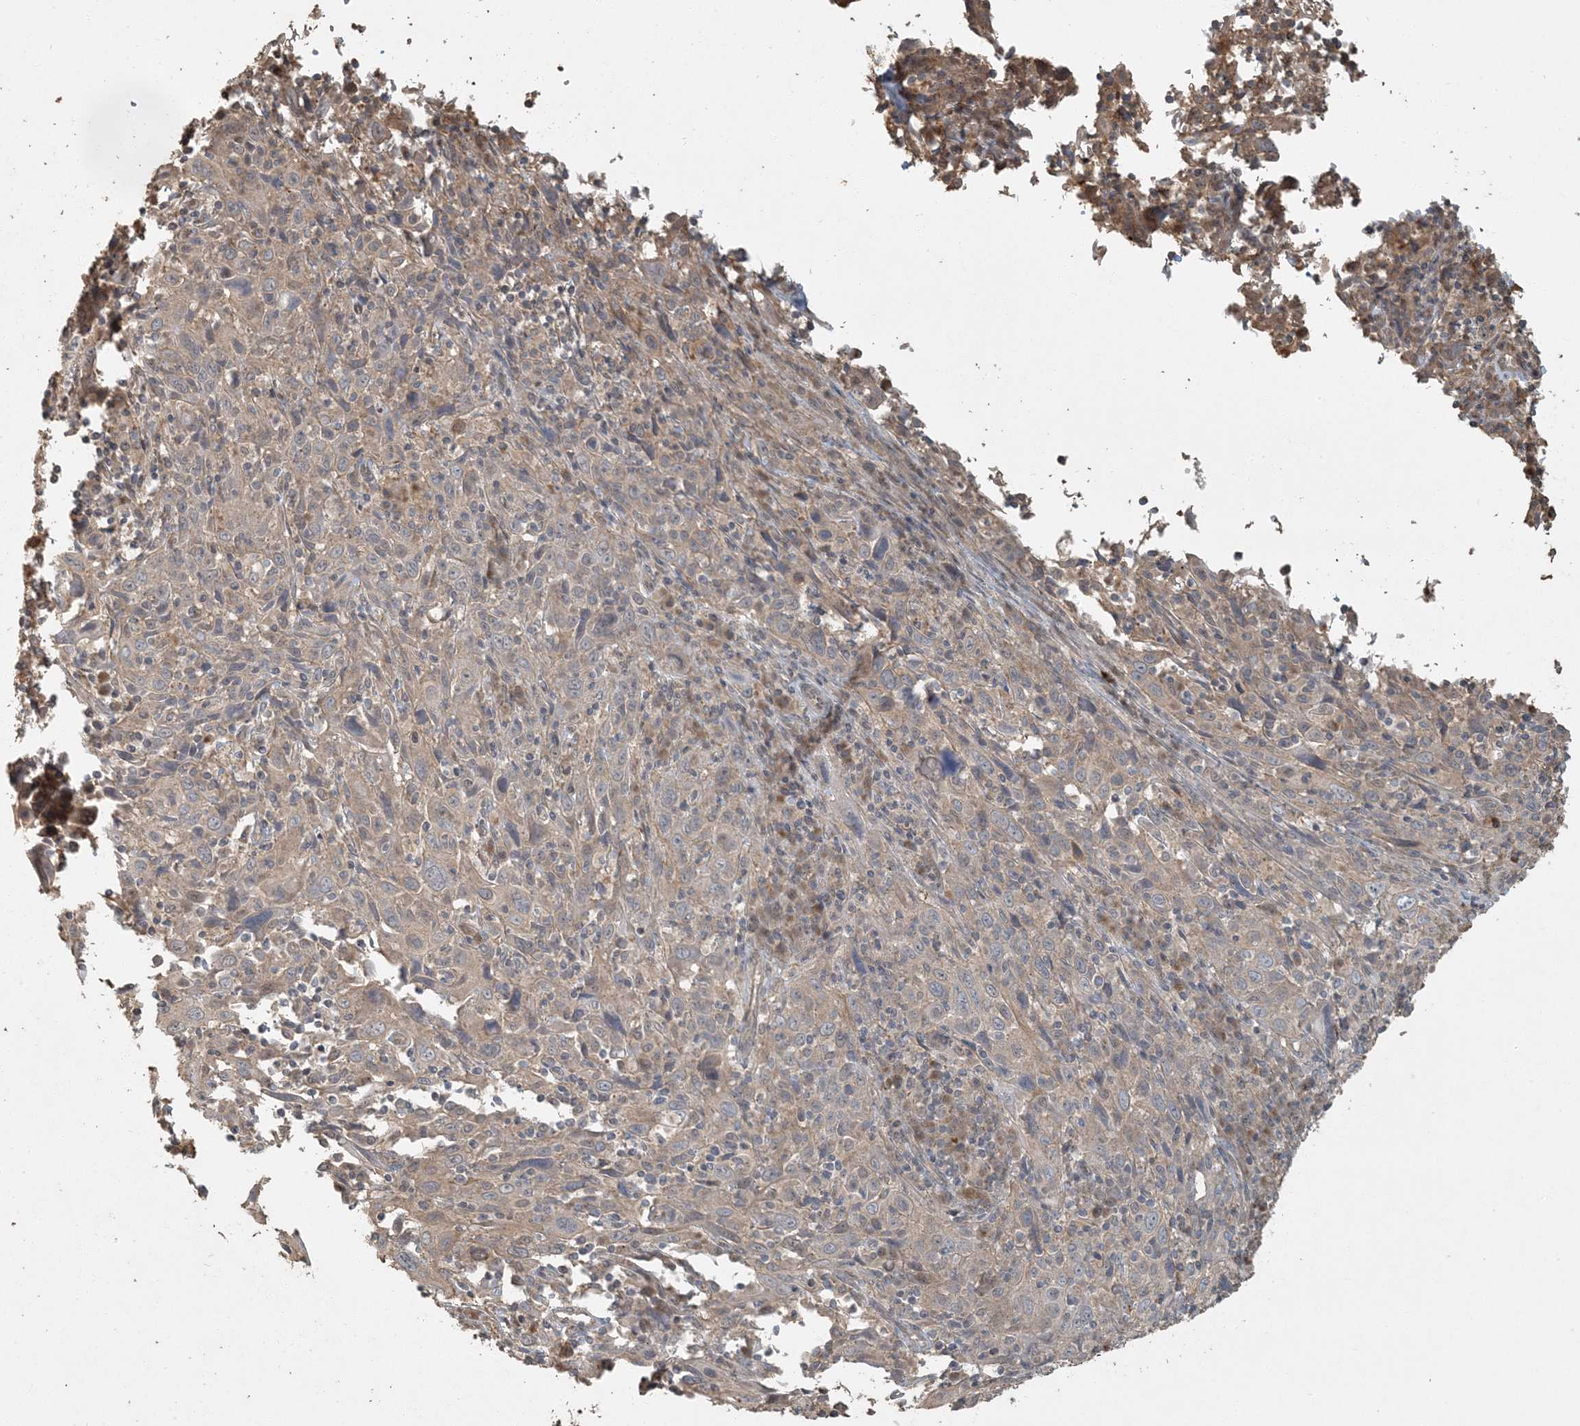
{"staining": {"intensity": "weak", "quantity": "25%-75%", "location": "cytoplasmic/membranous"}, "tissue": "cervical cancer", "cell_type": "Tumor cells", "image_type": "cancer", "snomed": [{"axis": "morphology", "description": "Squamous cell carcinoma, NOS"}, {"axis": "topography", "description": "Cervix"}], "caption": "Protein staining reveals weak cytoplasmic/membranous staining in about 25%-75% of tumor cells in squamous cell carcinoma (cervical).", "gene": "AK9", "patient": {"sex": "female", "age": 46}}